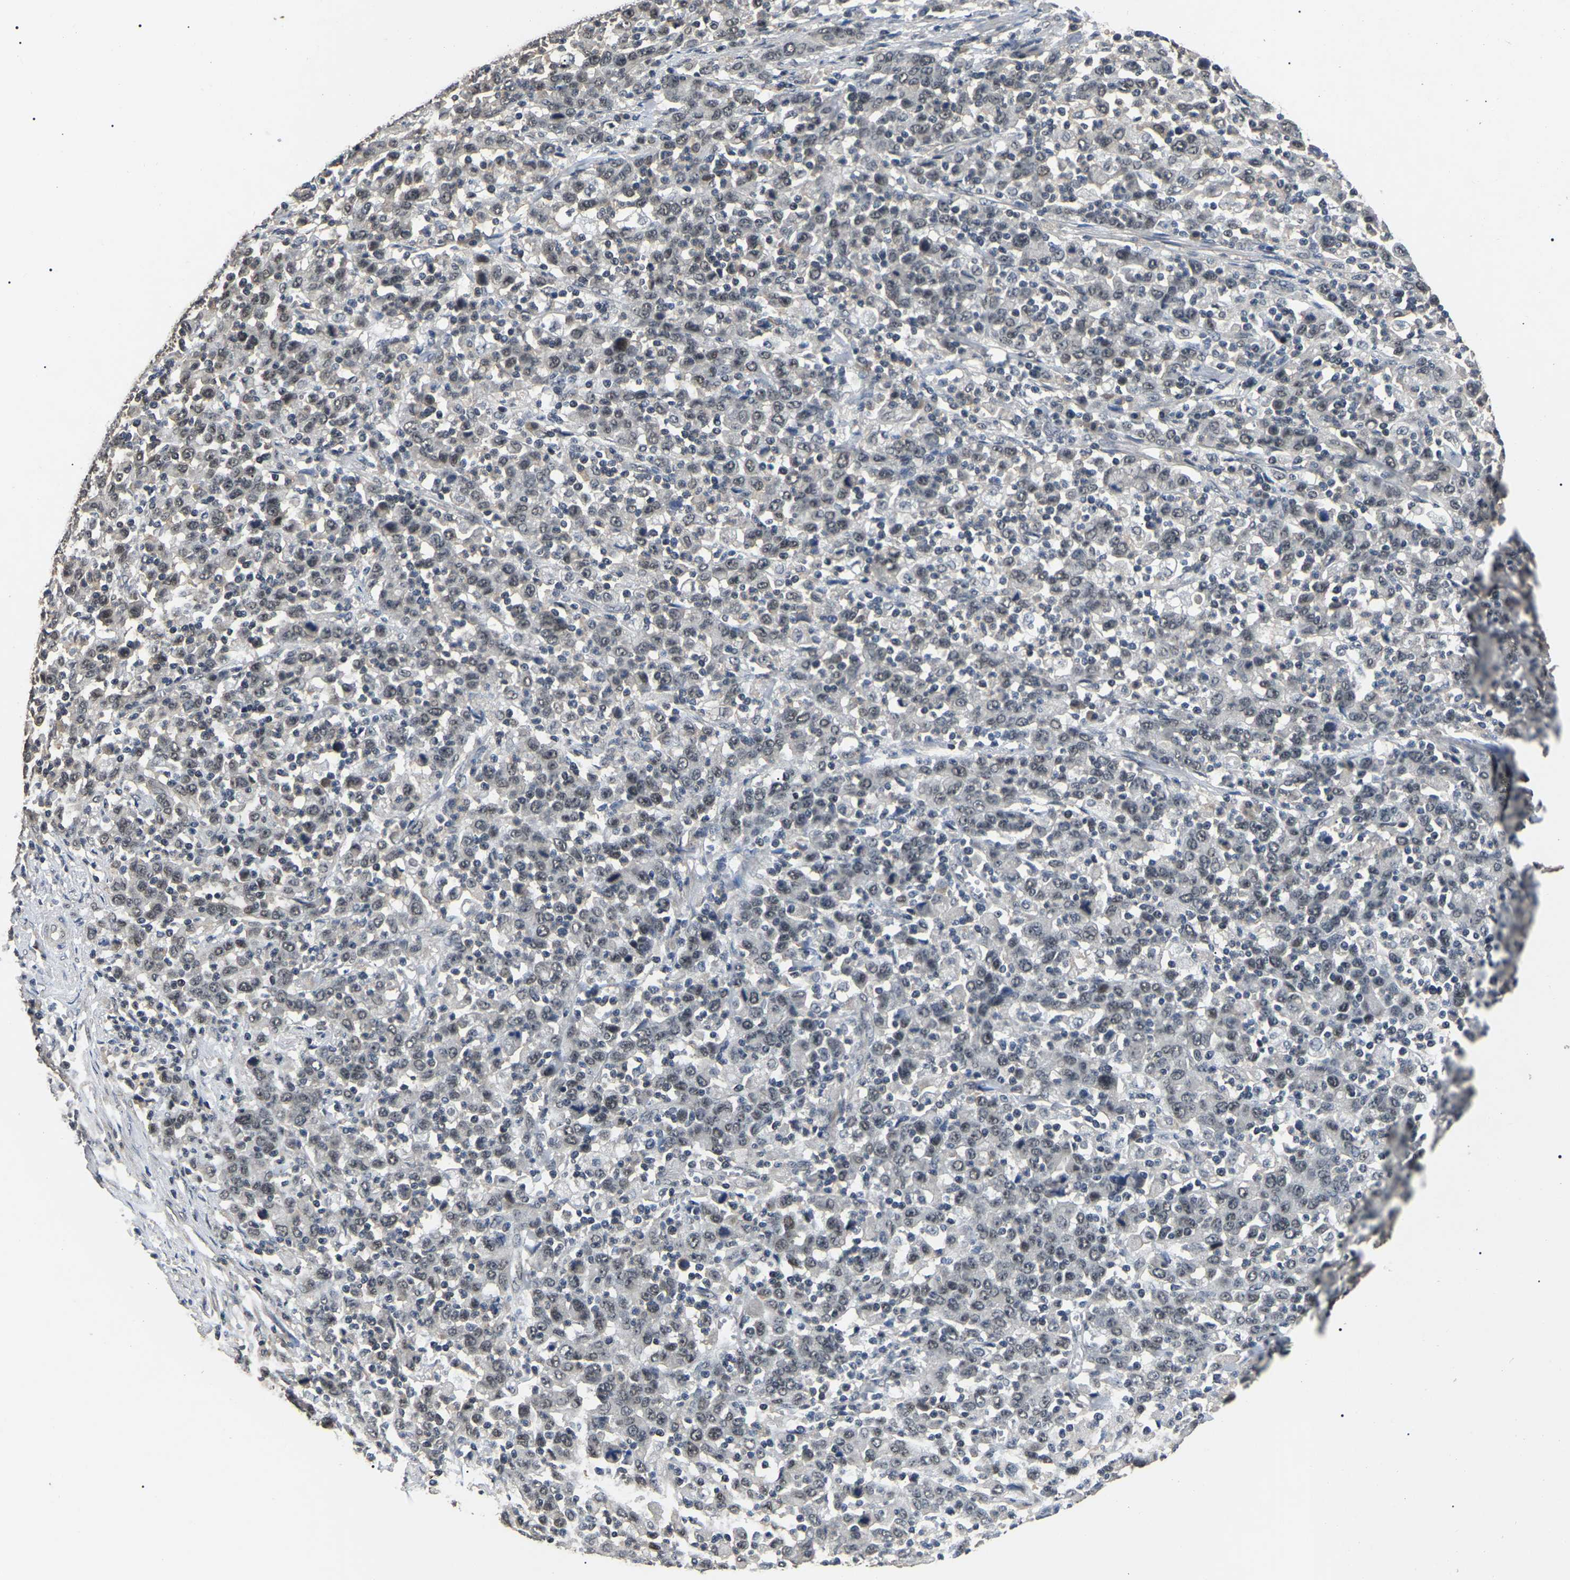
{"staining": {"intensity": "weak", "quantity": "25%-75%", "location": "nuclear"}, "tissue": "stomach cancer", "cell_type": "Tumor cells", "image_type": "cancer", "snomed": [{"axis": "morphology", "description": "Adenocarcinoma, NOS"}, {"axis": "topography", "description": "Stomach, upper"}], "caption": "The micrograph displays a brown stain indicating the presence of a protein in the nuclear of tumor cells in stomach adenocarcinoma.", "gene": "PPM1E", "patient": {"sex": "male", "age": 69}}